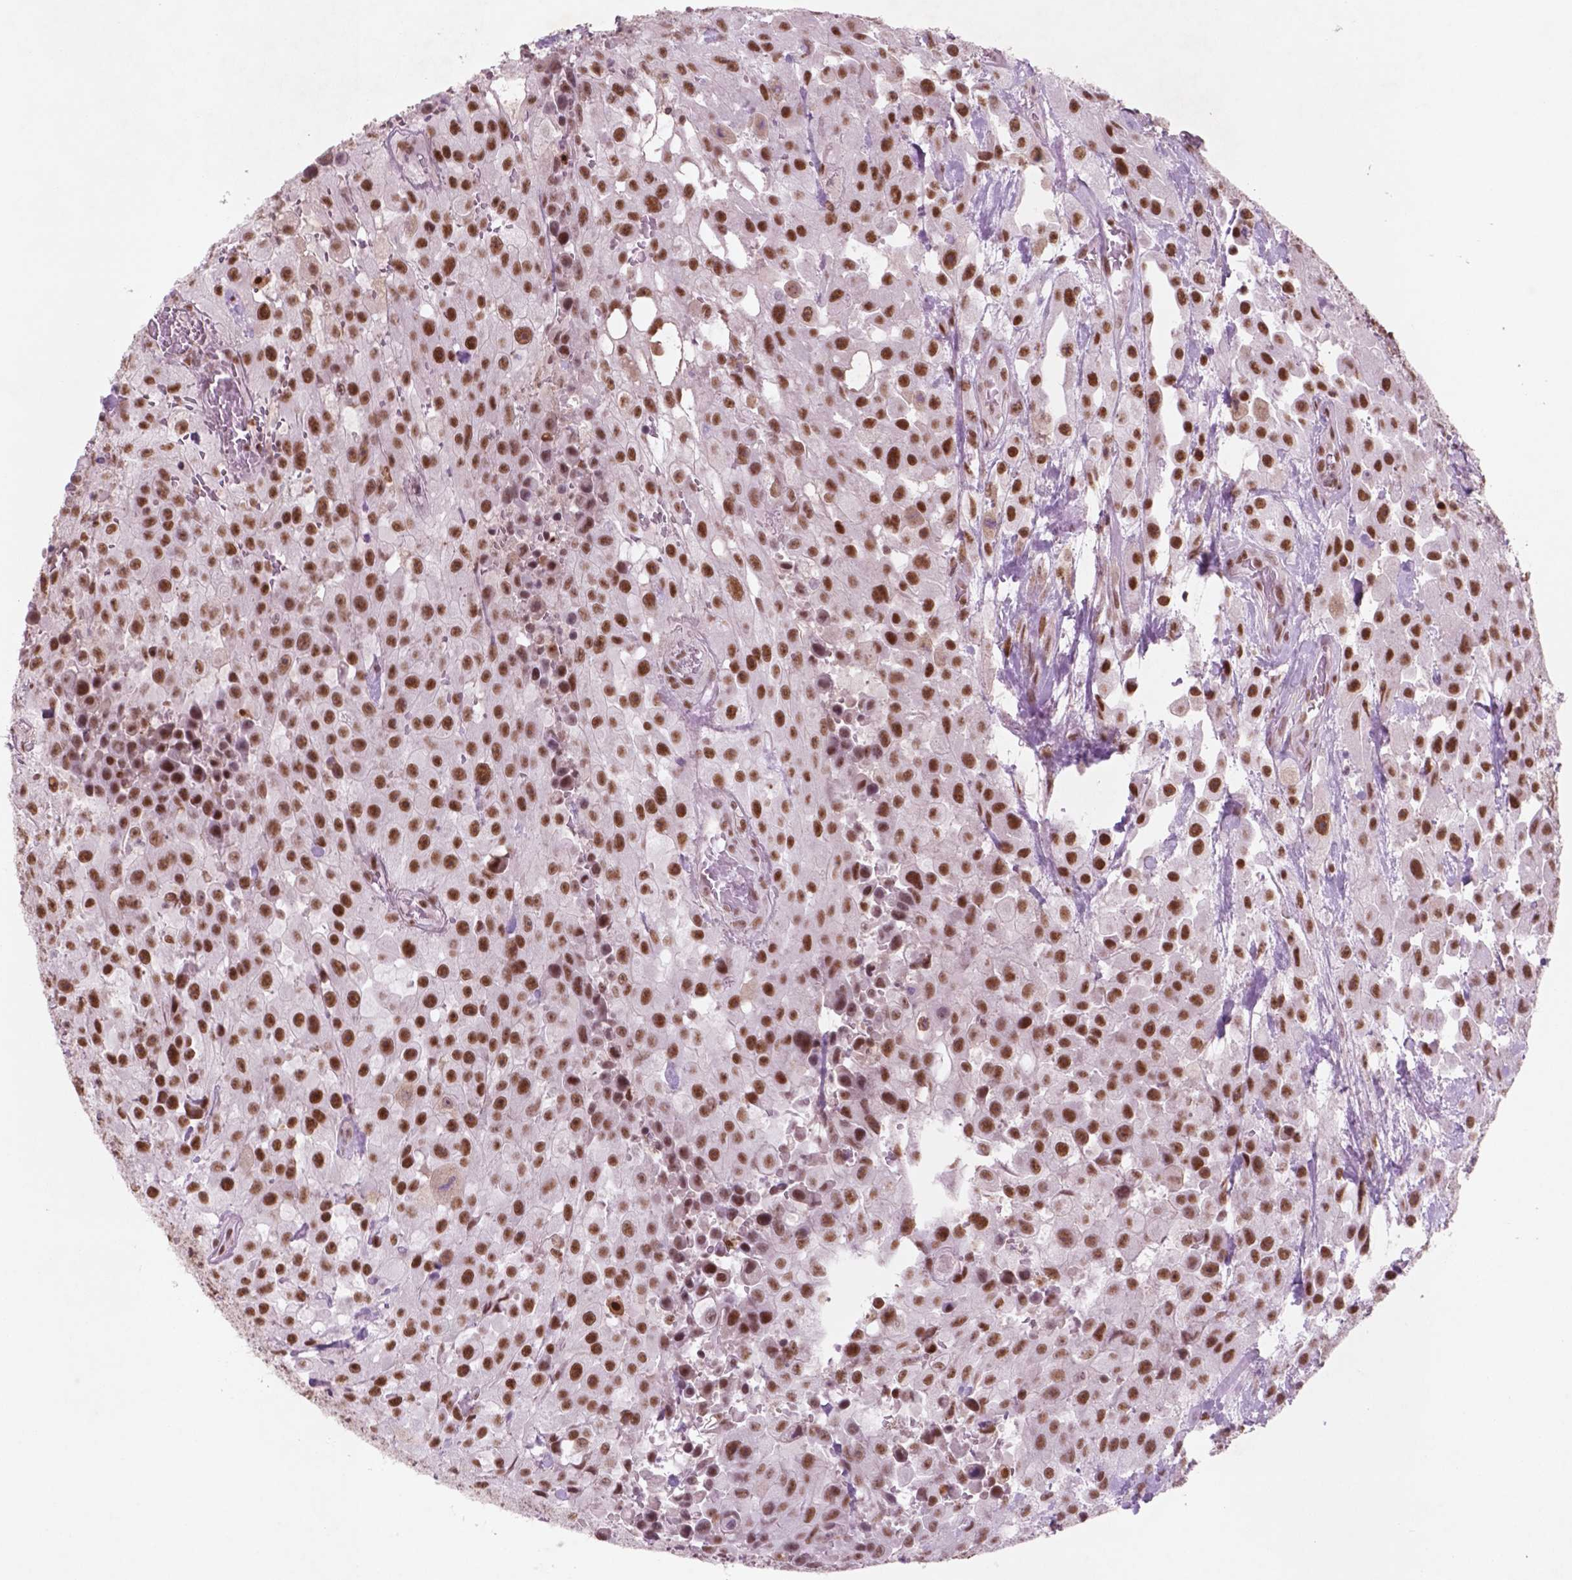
{"staining": {"intensity": "strong", "quantity": ">75%", "location": "nuclear"}, "tissue": "urothelial cancer", "cell_type": "Tumor cells", "image_type": "cancer", "snomed": [{"axis": "morphology", "description": "Urothelial carcinoma, High grade"}, {"axis": "topography", "description": "Urinary bladder"}], "caption": "Urothelial cancer stained with a brown dye exhibits strong nuclear positive staining in approximately >75% of tumor cells.", "gene": "CTR9", "patient": {"sex": "male", "age": 79}}